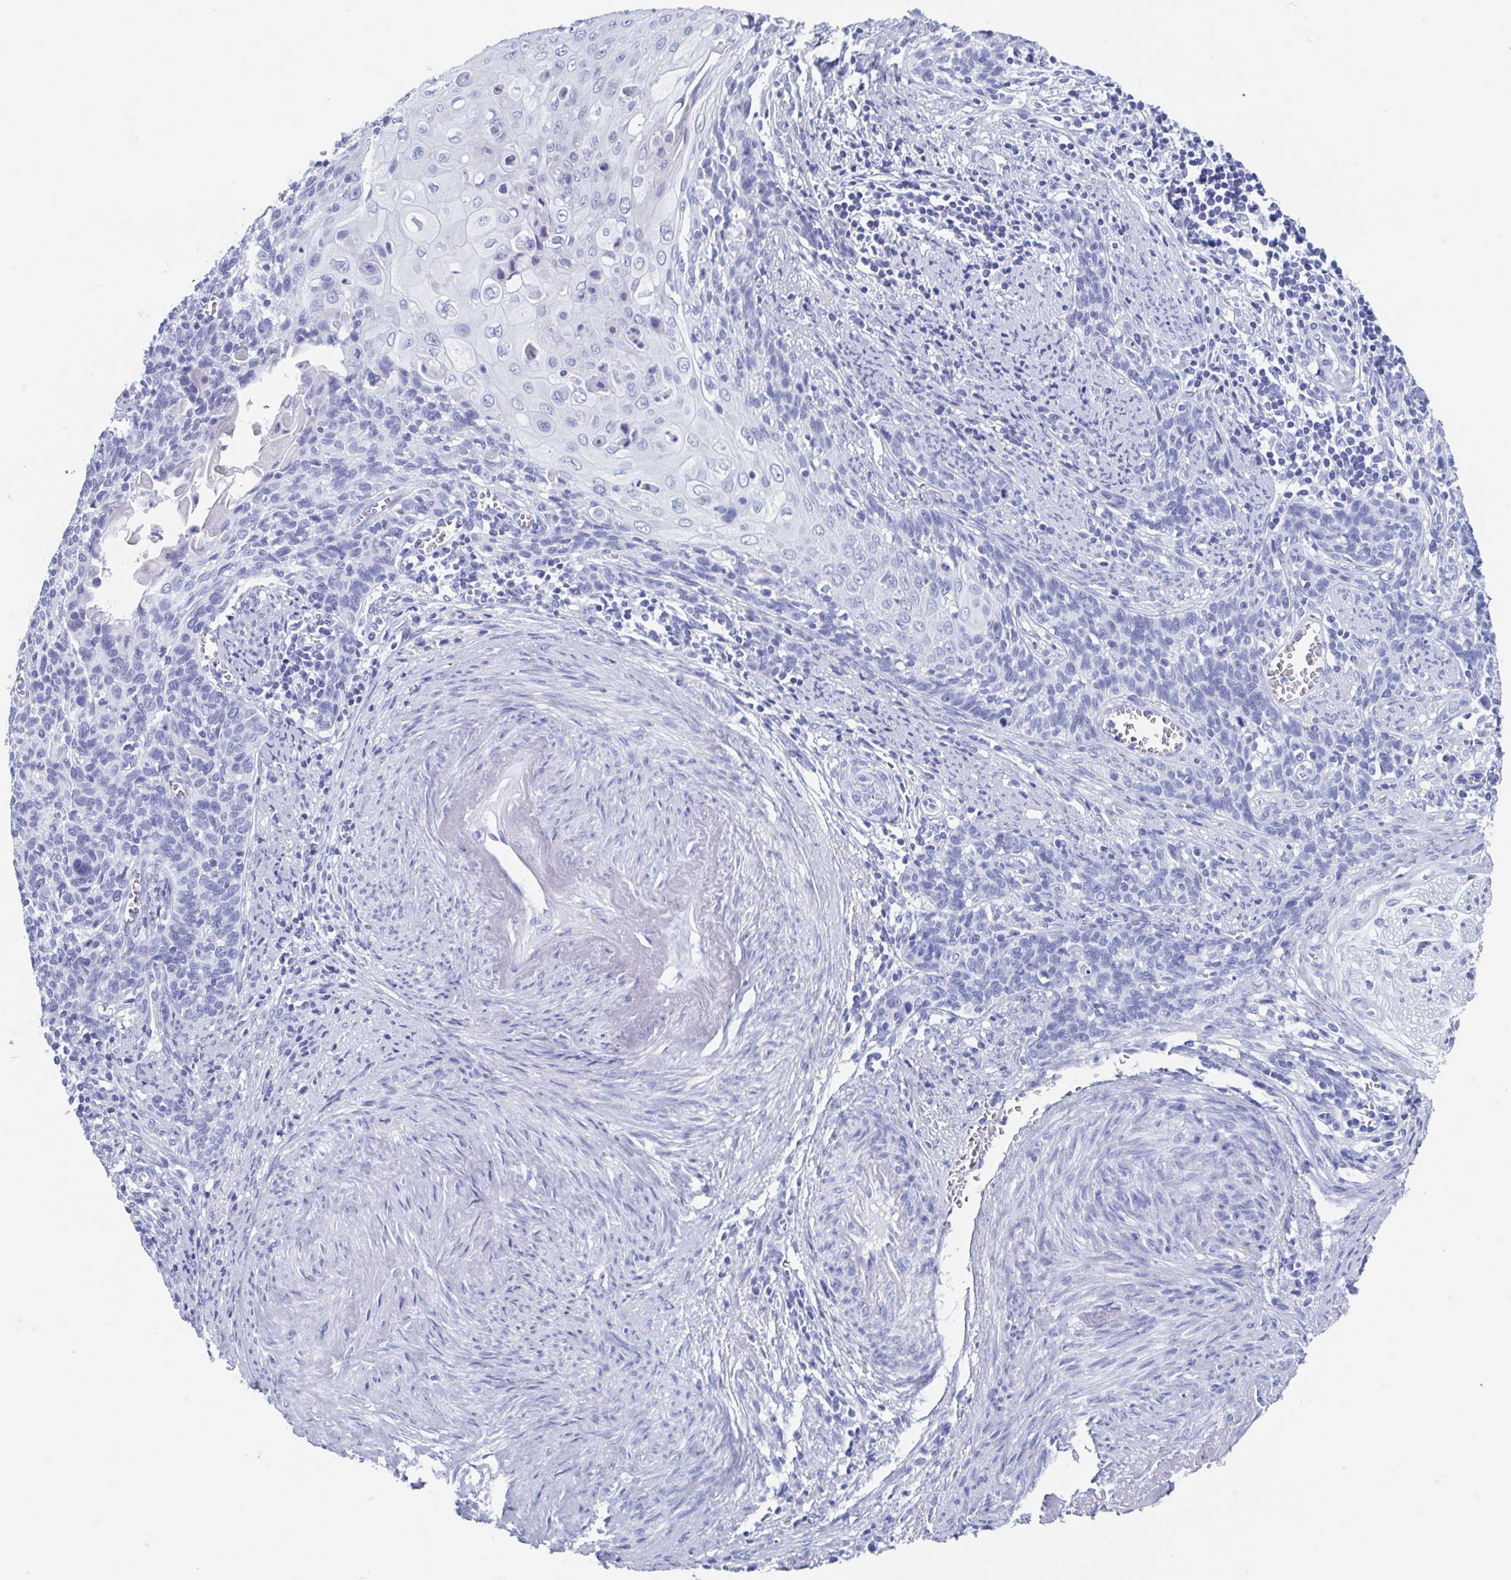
{"staining": {"intensity": "negative", "quantity": "none", "location": "none"}, "tissue": "cervical cancer", "cell_type": "Tumor cells", "image_type": "cancer", "snomed": [{"axis": "morphology", "description": "Squamous cell carcinoma, NOS"}, {"axis": "topography", "description": "Cervix"}], "caption": "Immunohistochemistry of cervical cancer displays no positivity in tumor cells. (Immunohistochemistry (ihc), brightfield microscopy, high magnification).", "gene": "C10orf53", "patient": {"sex": "female", "age": 39}}